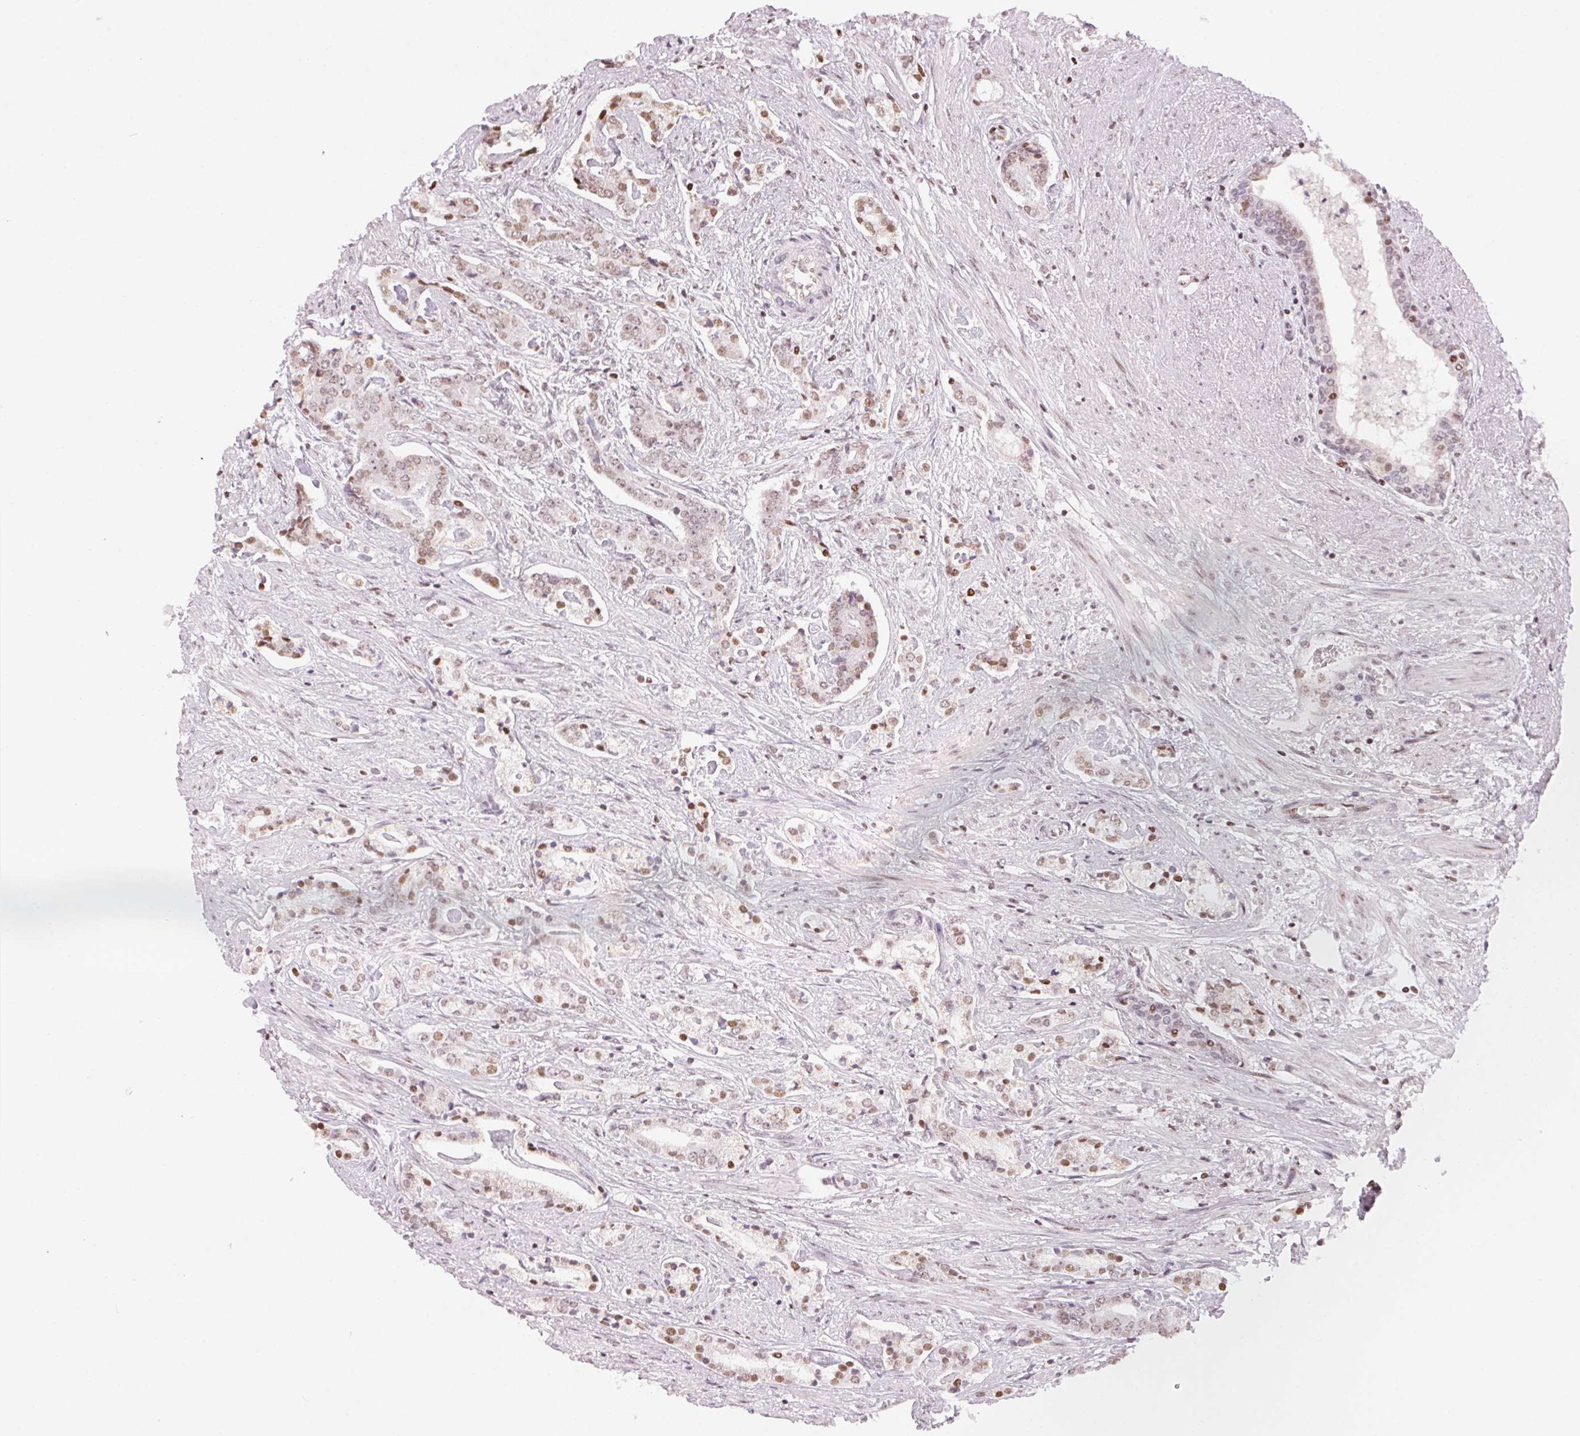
{"staining": {"intensity": "weak", "quantity": "25%-75%", "location": "nuclear"}, "tissue": "prostate cancer", "cell_type": "Tumor cells", "image_type": "cancer", "snomed": [{"axis": "morphology", "description": "Adenocarcinoma, NOS"}, {"axis": "topography", "description": "Prostate"}], "caption": "This histopathology image demonstrates IHC staining of human prostate cancer, with low weak nuclear expression in about 25%-75% of tumor cells.", "gene": "KAT6A", "patient": {"sex": "male", "age": 64}}